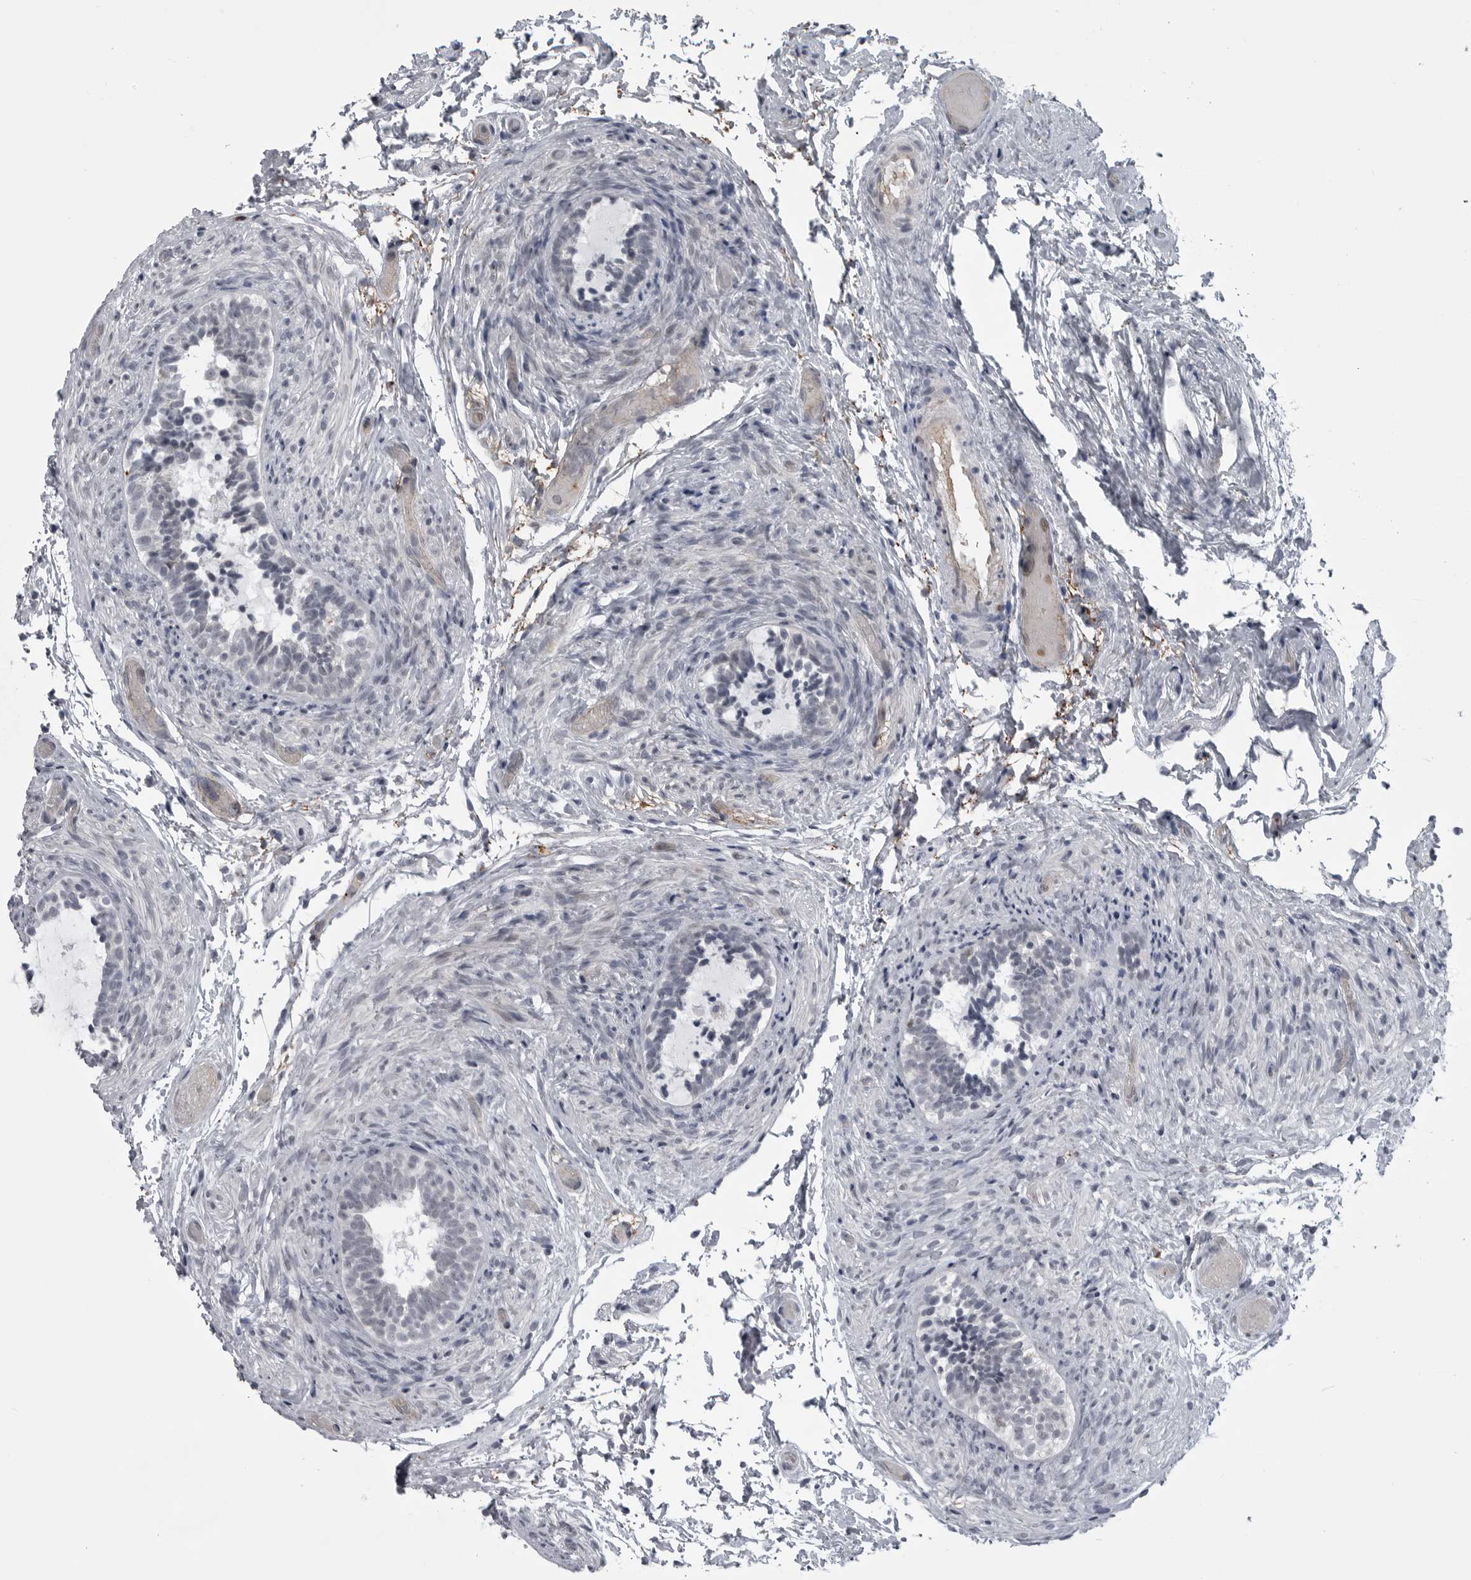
{"staining": {"intensity": "negative", "quantity": "none", "location": "none"}, "tissue": "epididymis", "cell_type": "Glandular cells", "image_type": "normal", "snomed": [{"axis": "morphology", "description": "Normal tissue, NOS"}, {"axis": "topography", "description": "Epididymis"}], "caption": "Immunohistochemistry micrograph of unremarkable human epididymis stained for a protein (brown), which reveals no staining in glandular cells. Brightfield microscopy of immunohistochemistry stained with DAB (3,3'-diaminobenzidine) (brown) and hematoxylin (blue), captured at high magnification.", "gene": "LYSMD1", "patient": {"sex": "male", "age": 5}}